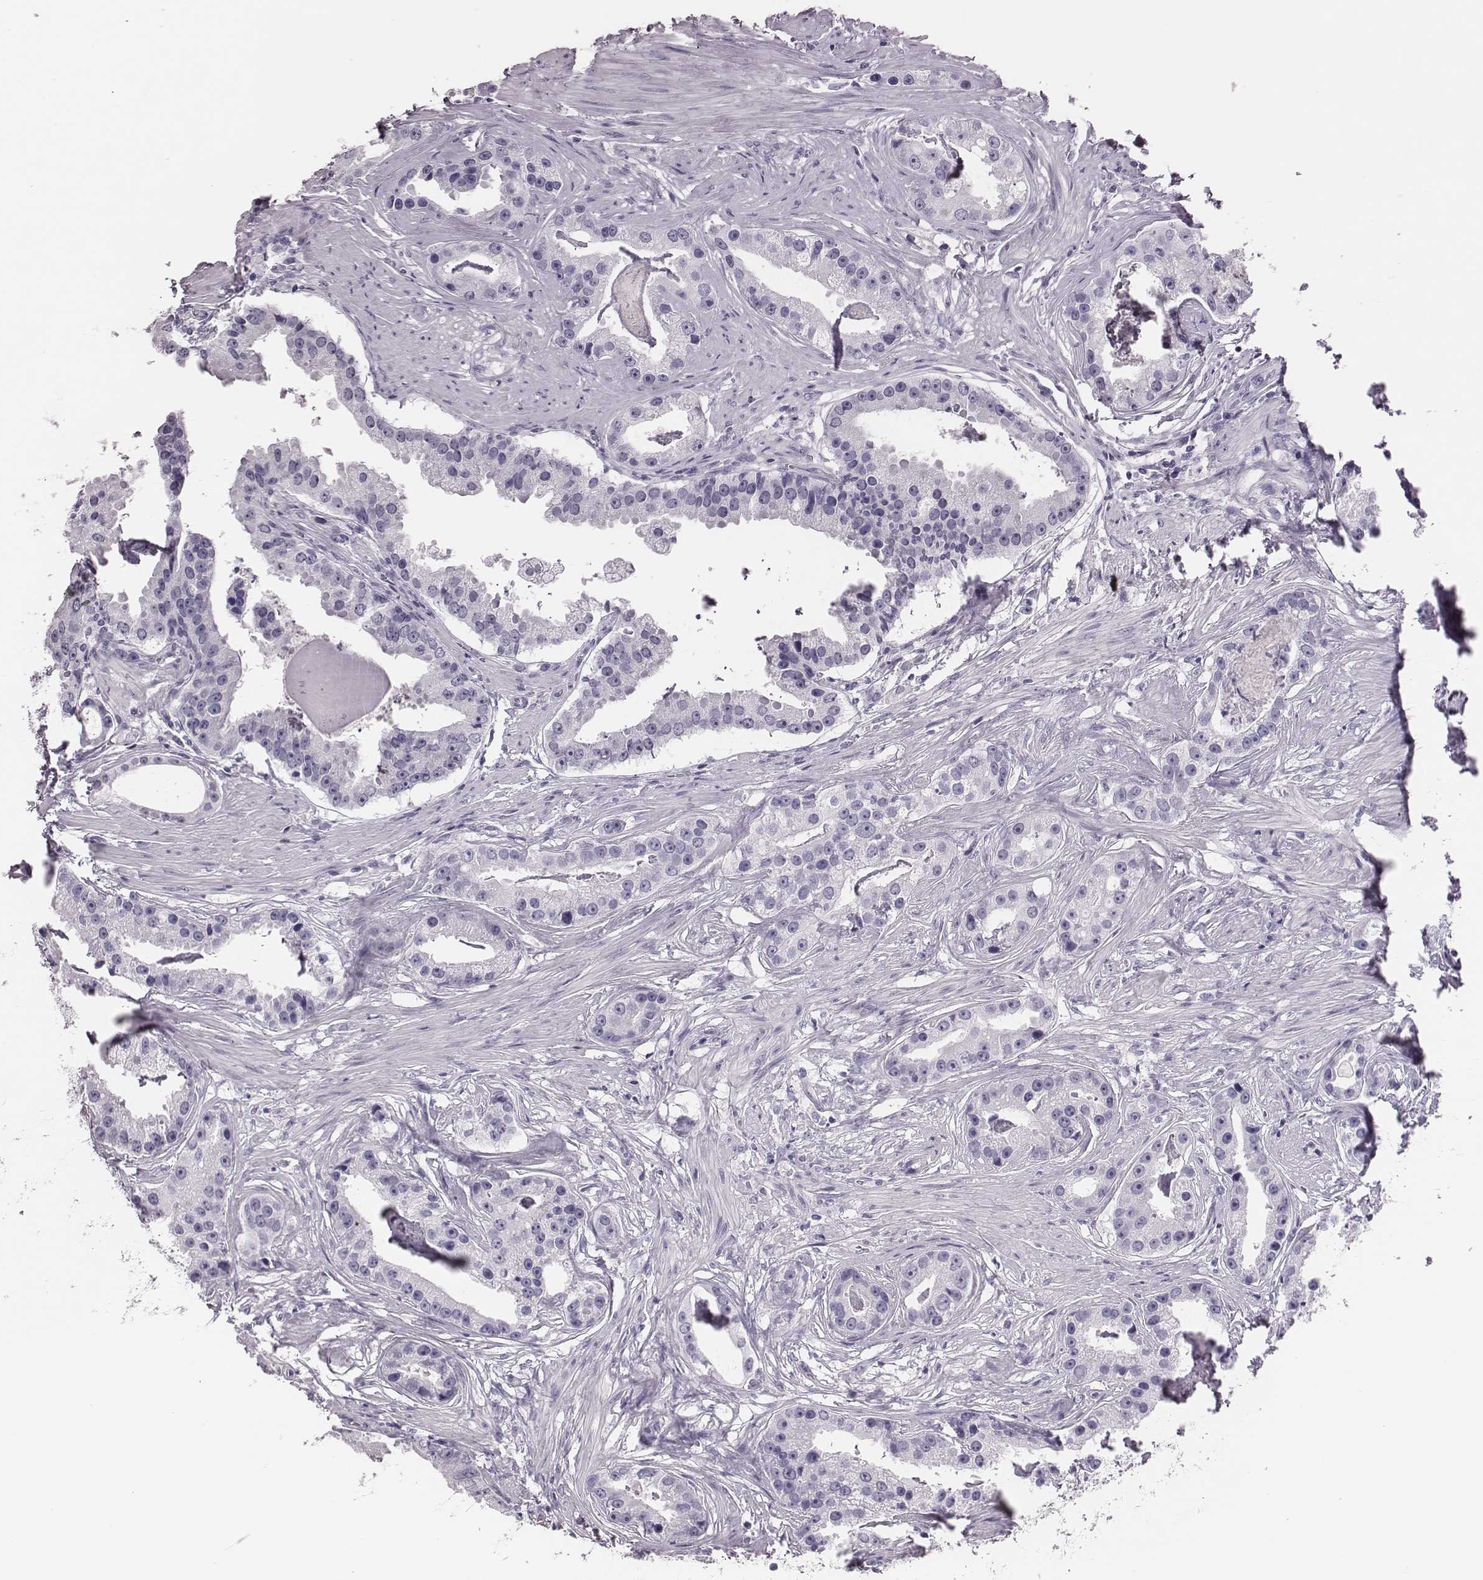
{"staining": {"intensity": "negative", "quantity": "none", "location": "none"}, "tissue": "prostate cancer", "cell_type": "Tumor cells", "image_type": "cancer", "snomed": [{"axis": "morphology", "description": "Adenocarcinoma, NOS"}, {"axis": "topography", "description": "Prostate and seminal vesicle, NOS"}, {"axis": "topography", "description": "Prostate"}], "caption": "Protein analysis of prostate cancer (adenocarcinoma) displays no significant positivity in tumor cells. The staining is performed using DAB brown chromogen with nuclei counter-stained in using hematoxylin.", "gene": "H1-6", "patient": {"sex": "male", "age": 44}}